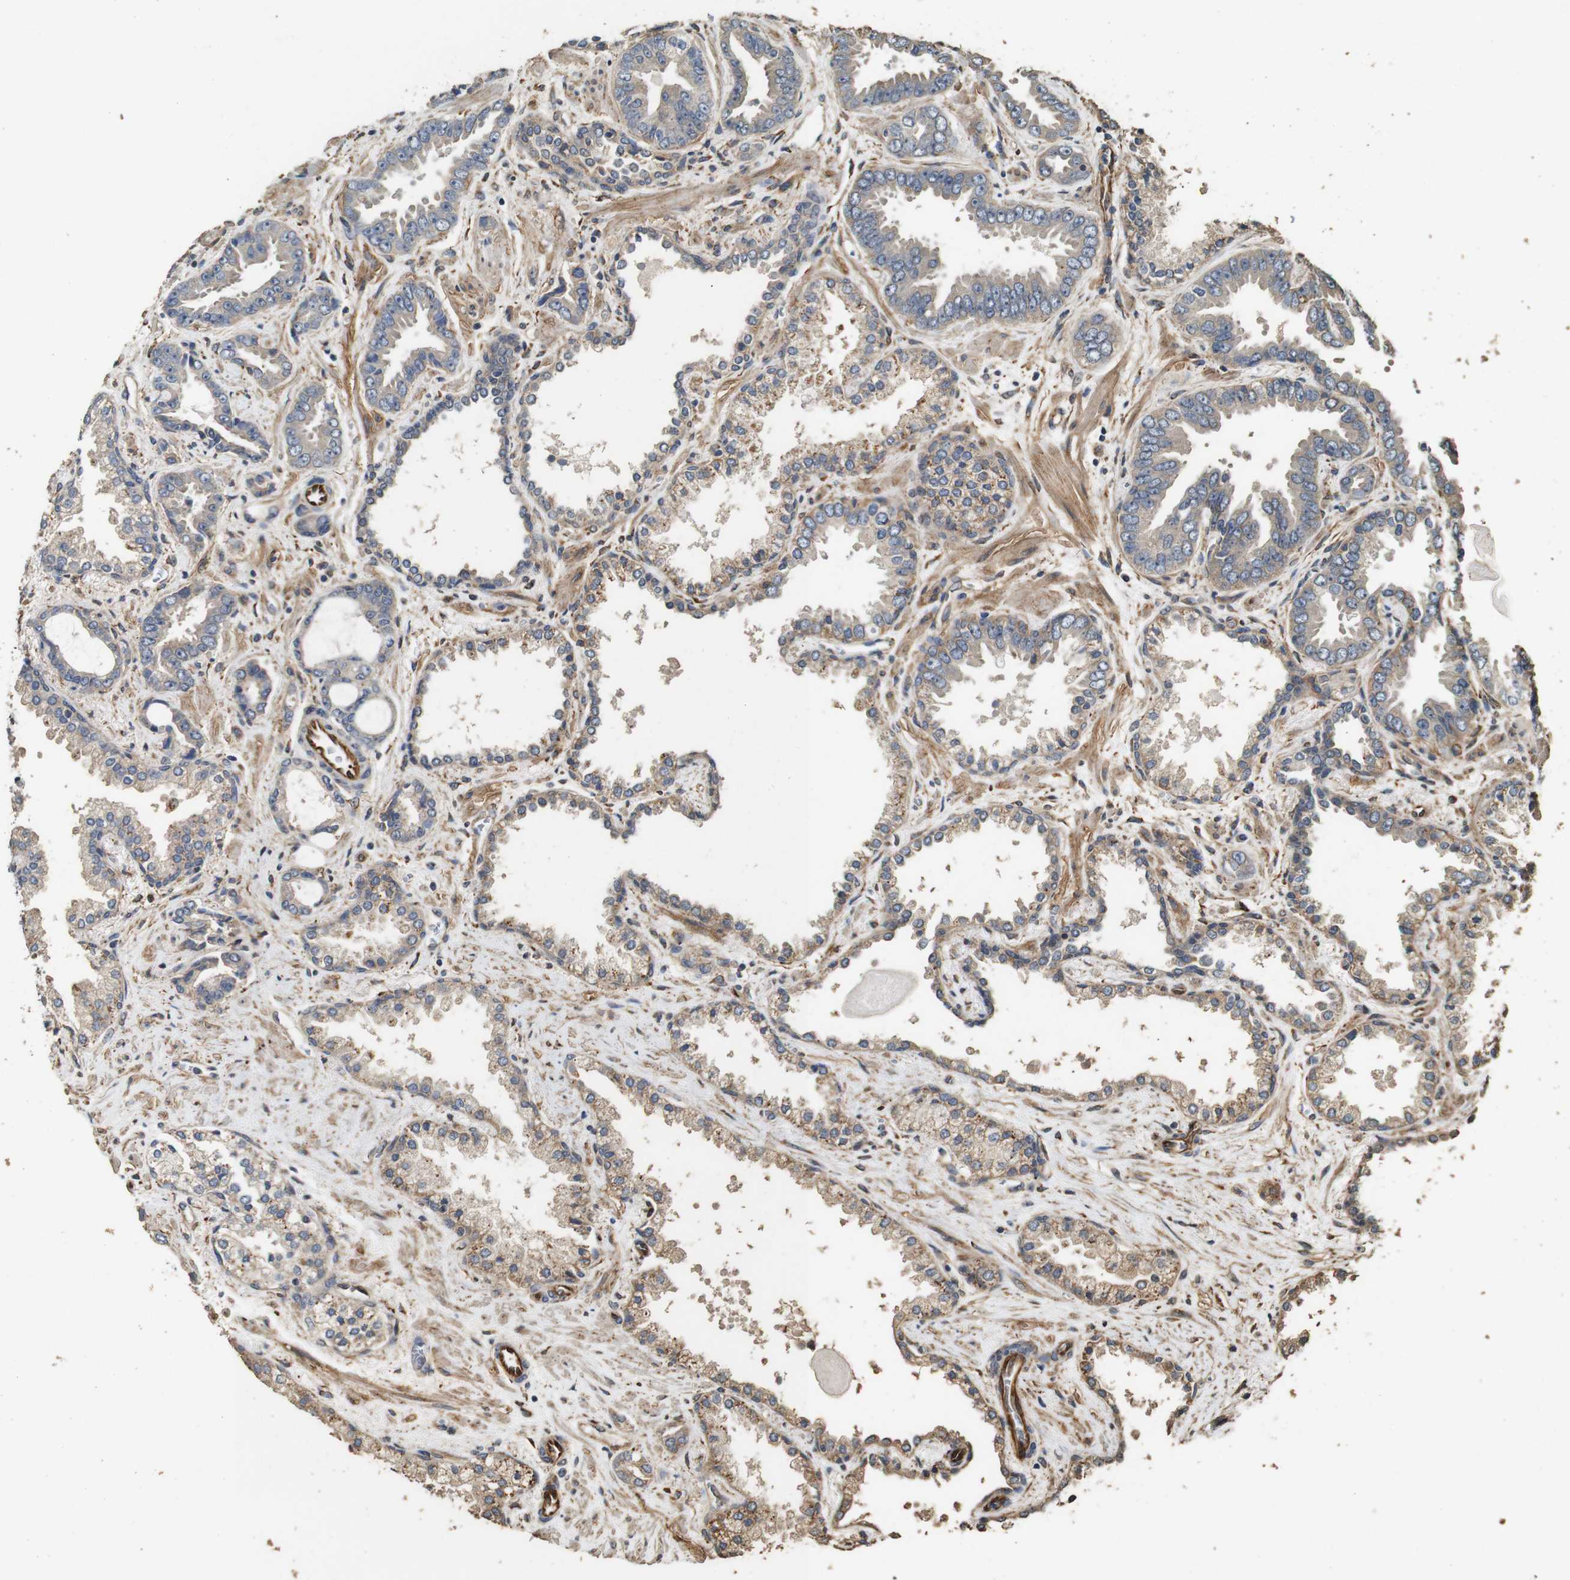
{"staining": {"intensity": "weak", "quantity": ">75%", "location": "cytoplasmic/membranous"}, "tissue": "prostate cancer", "cell_type": "Tumor cells", "image_type": "cancer", "snomed": [{"axis": "morphology", "description": "Adenocarcinoma, Low grade"}, {"axis": "topography", "description": "Prostate"}], "caption": "Weak cytoplasmic/membranous positivity is seen in about >75% of tumor cells in prostate cancer (low-grade adenocarcinoma).", "gene": "CNPY4", "patient": {"sex": "male", "age": 60}}